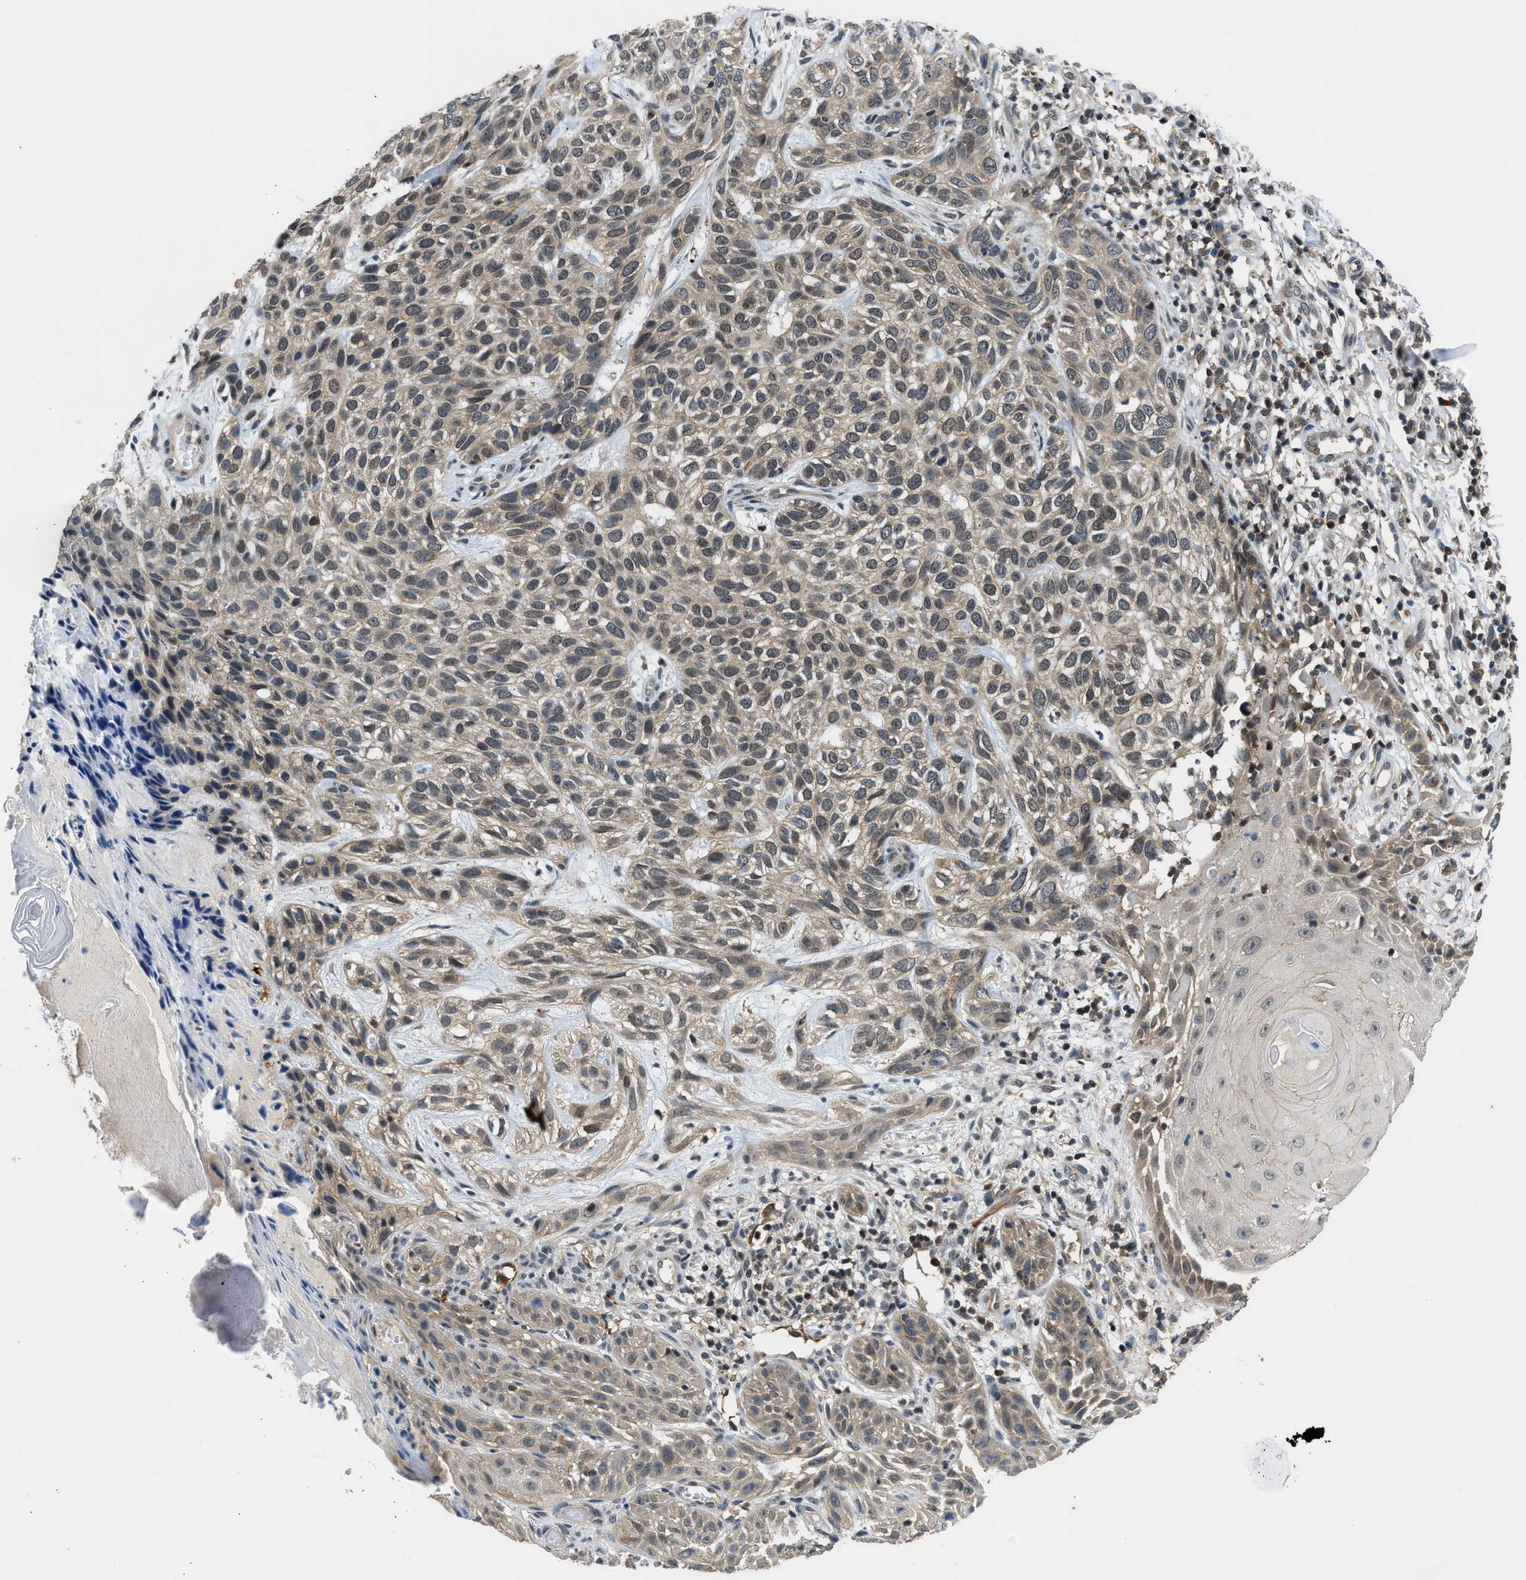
{"staining": {"intensity": "weak", "quantity": ">75%", "location": "cytoplasmic/membranous,nuclear"}, "tissue": "skin cancer", "cell_type": "Tumor cells", "image_type": "cancer", "snomed": [{"axis": "morphology", "description": "Normal tissue, NOS"}, {"axis": "morphology", "description": "Basal cell carcinoma"}, {"axis": "topography", "description": "Skin"}], "caption": "Skin cancer stained with a protein marker demonstrates weak staining in tumor cells.", "gene": "MTMR1", "patient": {"sex": "male", "age": 79}}